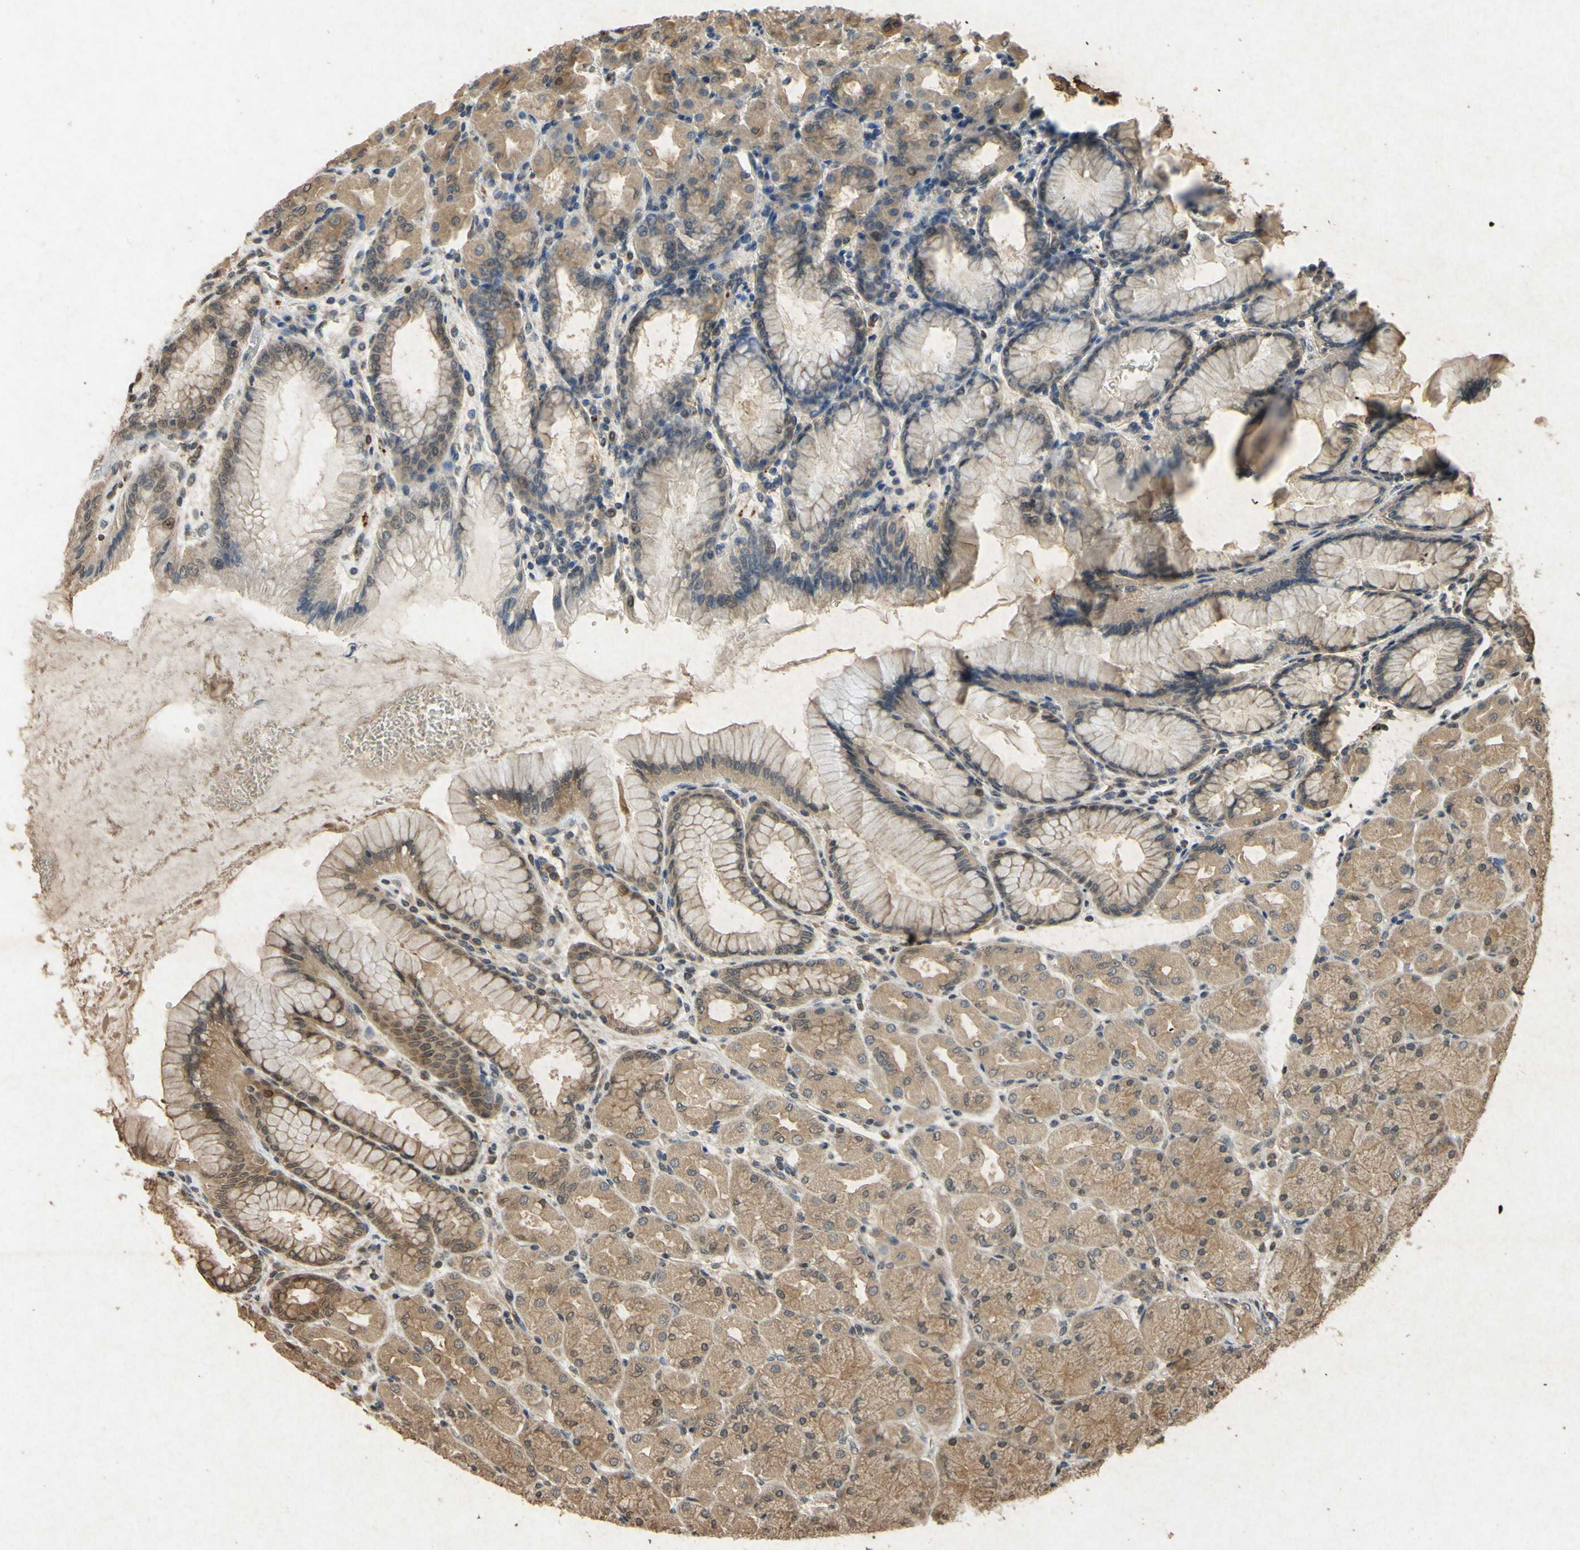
{"staining": {"intensity": "moderate", "quantity": ">75%", "location": "cytoplasmic/membranous"}, "tissue": "stomach", "cell_type": "Glandular cells", "image_type": "normal", "snomed": [{"axis": "morphology", "description": "Normal tissue, NOS"}, {"axis": "topography", "description": "Stomach, upper"}], "caption": "Protein expression analysis of benign stomach shows moderate cytoplasmic/membranous expression in approximately >75% of glandular cells.", "gene": "ATP6V1H", "patient": {"sex": "female", "age": 56}}